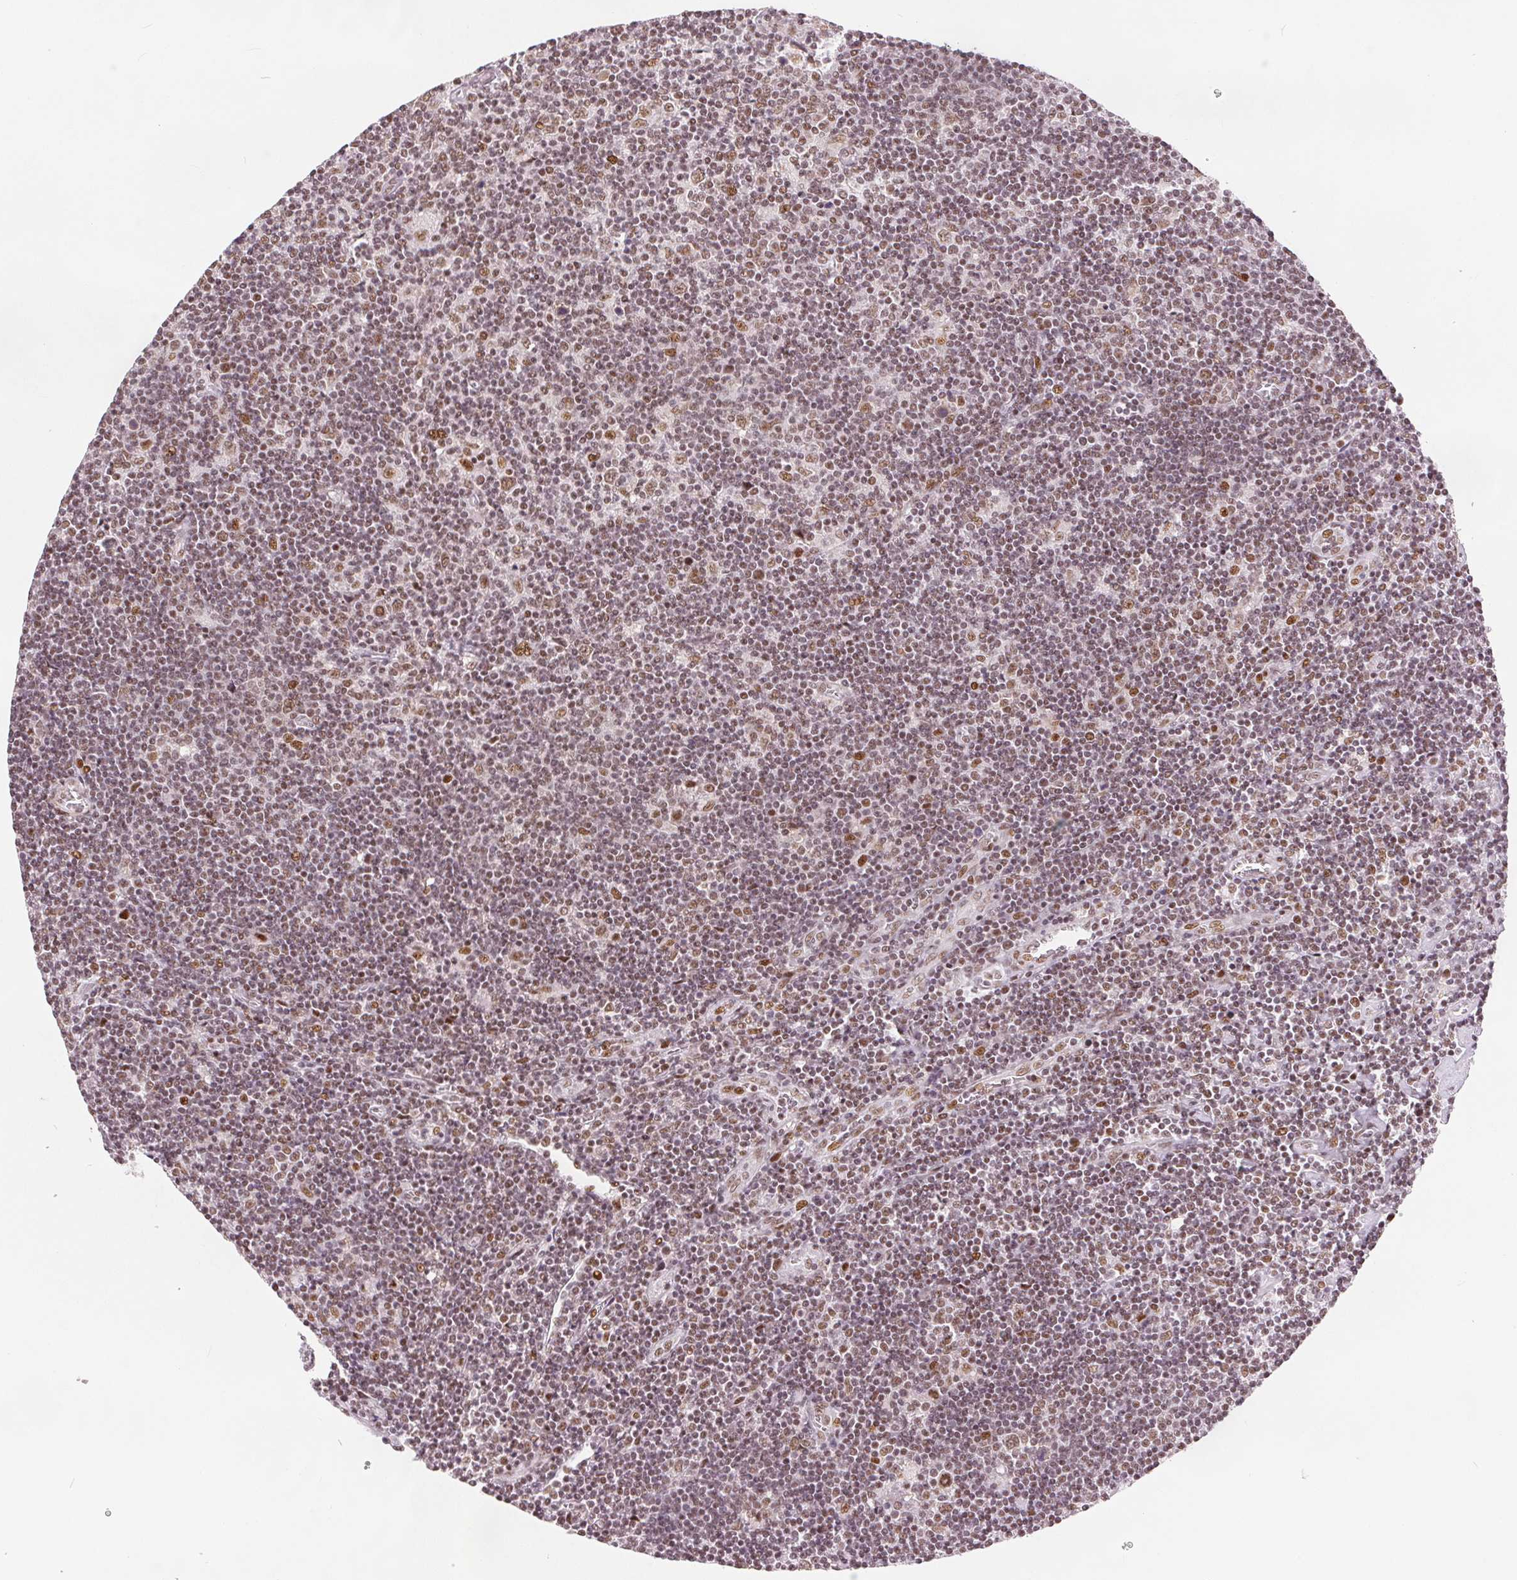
{"staining": {"intensity": "moderate", "quantity": ">75%", "location": "nuclear"}, "tissue": "lymphoma", "cell_type": "Tumor cells", "image_type": "cancer", "snomed": [{"axis": "morphology", "description": "Hodgkin's disease, NOS"}, {"axis": "topography", "description": "Lymph node"}], "caption": "Immunohistochemical staining of human Hodgkin's disease exhibits moderate nuclear protein positivity in about >75% of tumor cells.", "gene": "ZNF703", "patient": {"sex": "male", "age": 40}}